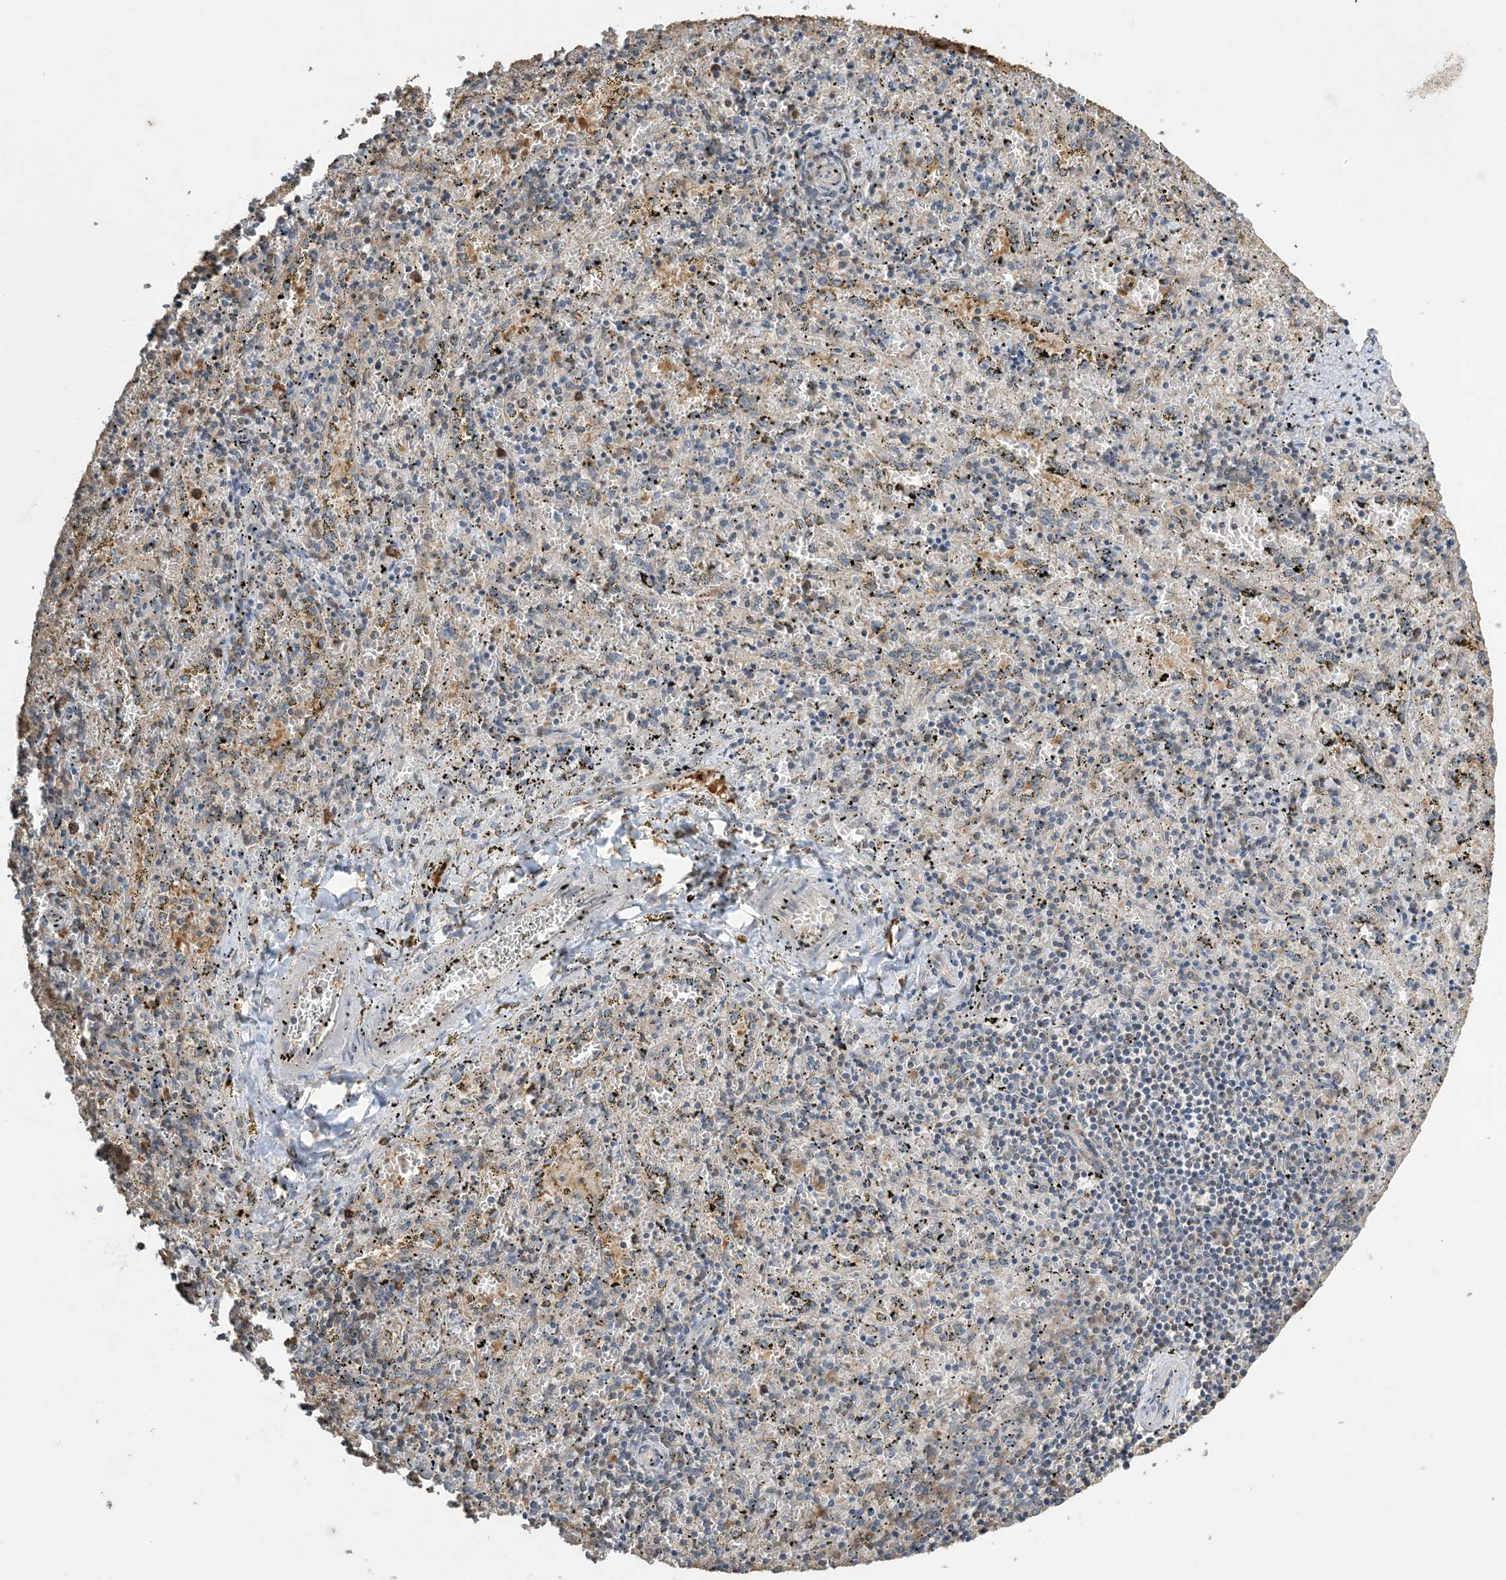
{"staining": {"intensity": "moderate", "quantity": "<25%", "location": "cytoplasmic/membranous"}, "tissue": "spleen", "cell_type": "Cells in red pulp", "image_type": "normal", "snomed": [{"axis": "morphology", "description": "Normal tissue, NOS"}, {"axis": "topography", "description": "Spleen"}], "caption": "Immunohistochemistry histopathology image of benign spleen stained for a protein (brown), which demonstrates low levels of moderate cytoplasmic/membranous positivity in about <25% of cells in red pulp.", "gene": "TMSB4X", "patient": {"sex": "male", "age": 11}}